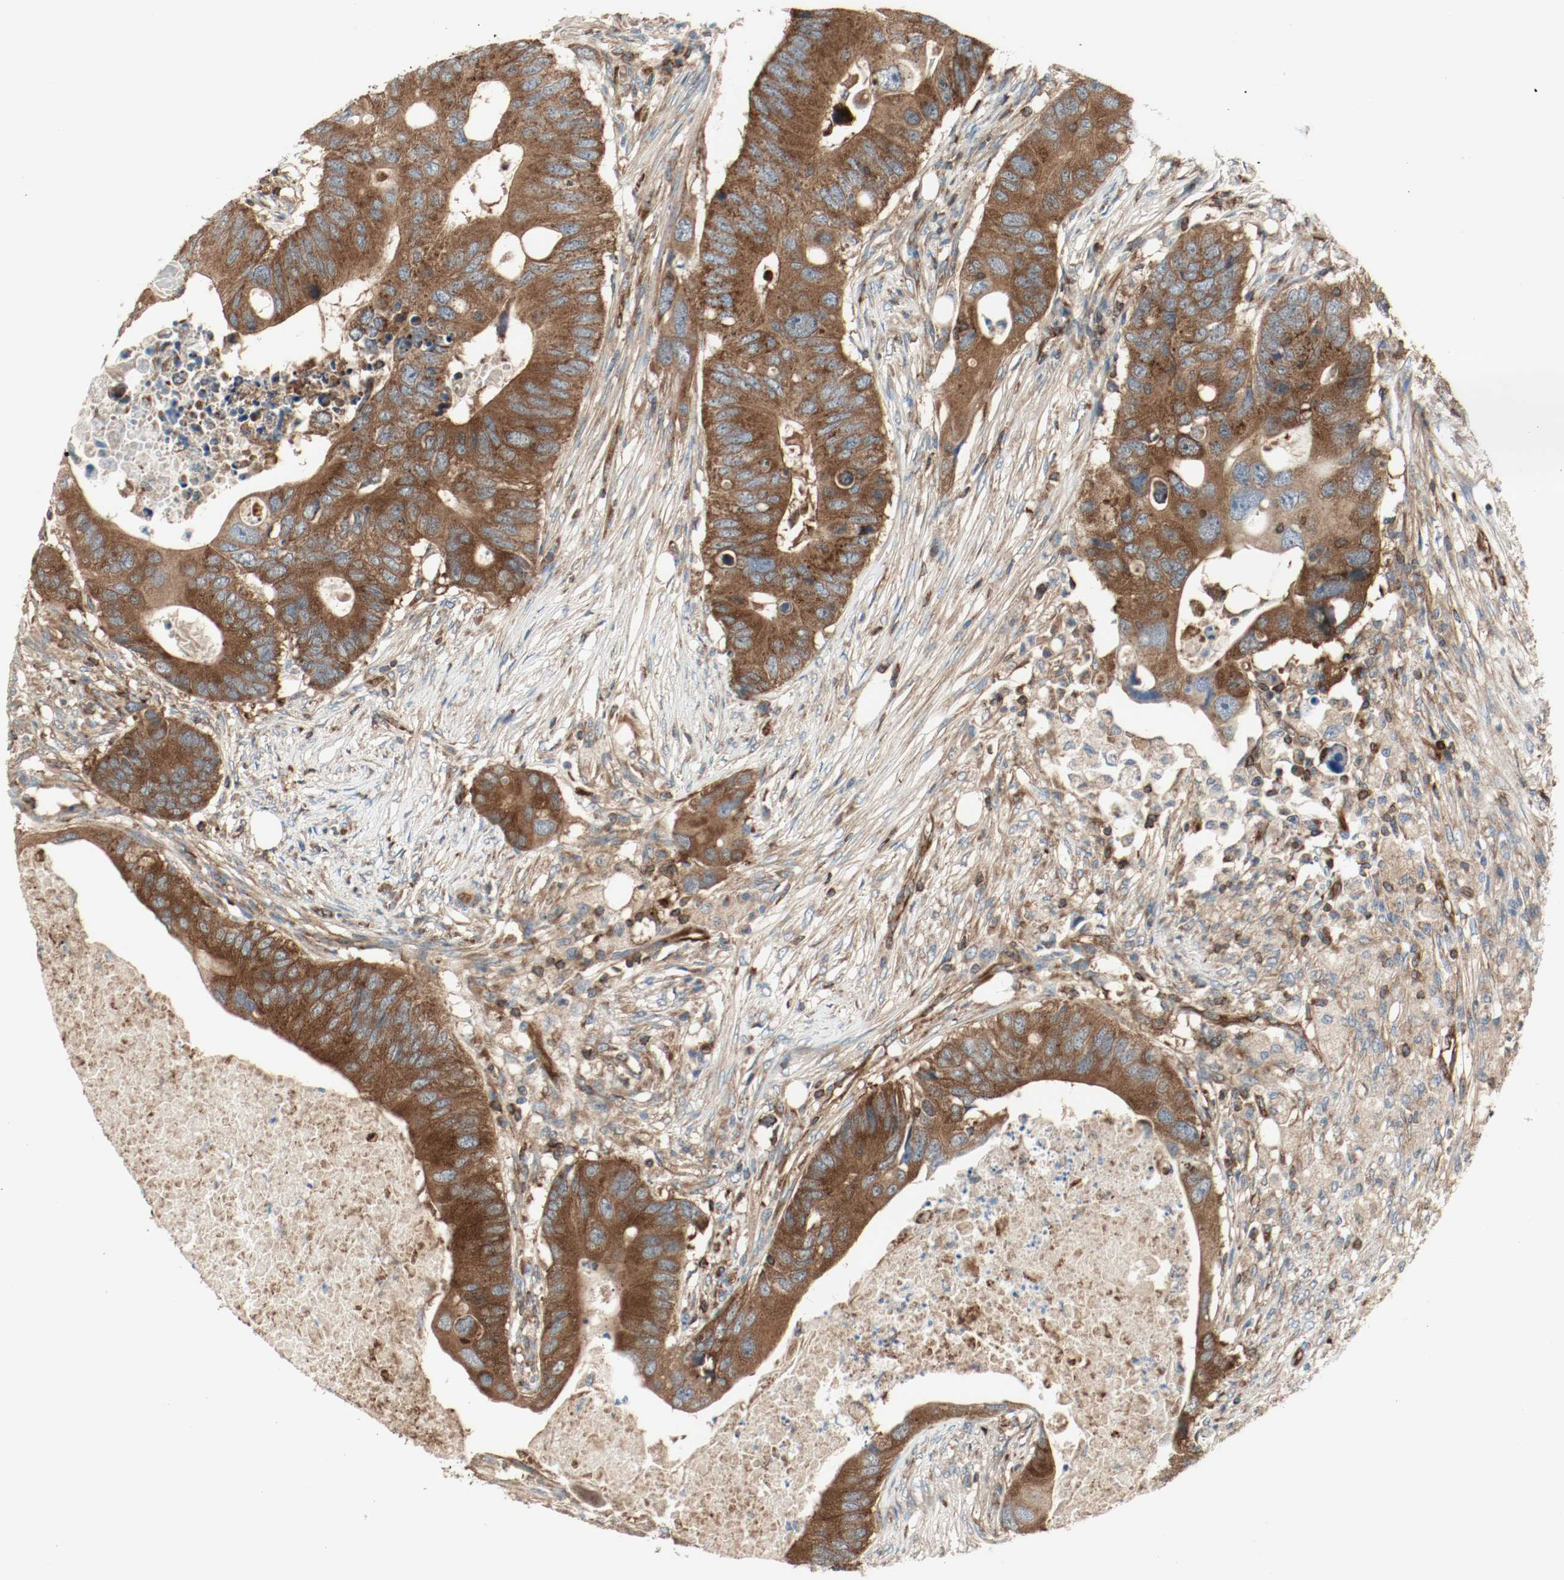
{"staining": {"intensity": "strong", "quantity": ">75%", "location": "cytoplasmic/membranous"}, "tissue": "colorectal cancer", "cell_type": "Tumor cells", "image_type": "cancer", "snomed": [{"axis": "morphology", "description": "Adenocarcinoma, NOS"}, {"axis": "topography", "description": "Colon"}], "caption": "IHC of human colorectal cancer (adenocarcinoma) reveals high levels of strong cytoplasmic/membranous staining in about >75% of tumor cells. (DAB (3,3'-diaminobenzidine) IHC, brown staining for protein, blue staining for nuclei).", "gene": "PLCG1", "patient": {"sex": "male", "age": 71}}